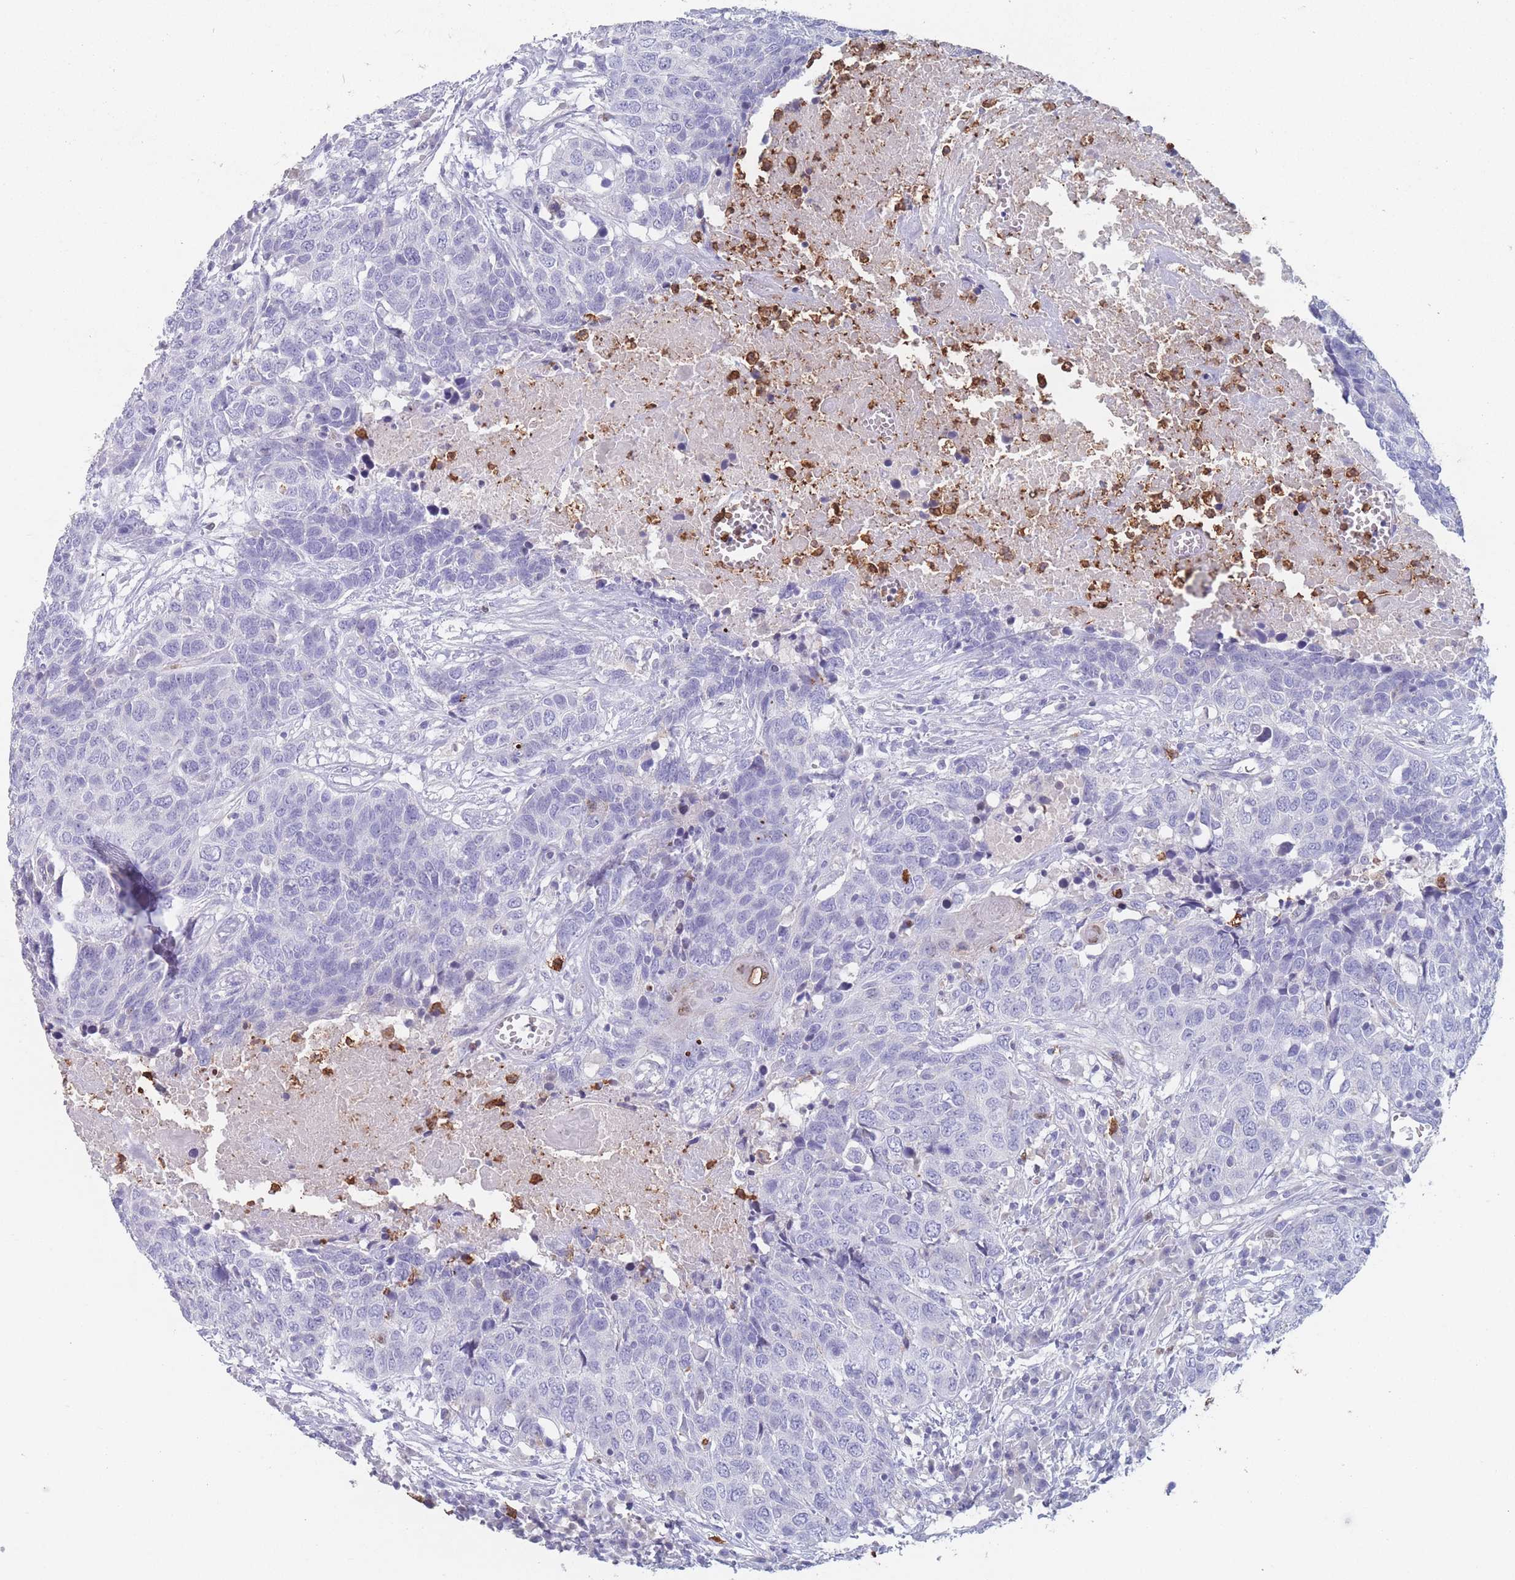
{"staining": {"intensity": "negative", "quantity": "none", "location": "none"}, "tissue": "head and neck cancer", "cell_type": "Tumor cells", "image_type": "cancer", "snomed": [{"axis": "morphology", "description": "Squamous cell carcinoma, NOS"}, {"axis": "topography", "description": "Head-Neck"}], "caption": "DAB immunohistochemical staining of human head and neck cancer (squamous cell carcinoma) shows no significant staining in tumor cells.", "gene": "ATP1A3", "patient": {"sex": "male", "age": 66}}